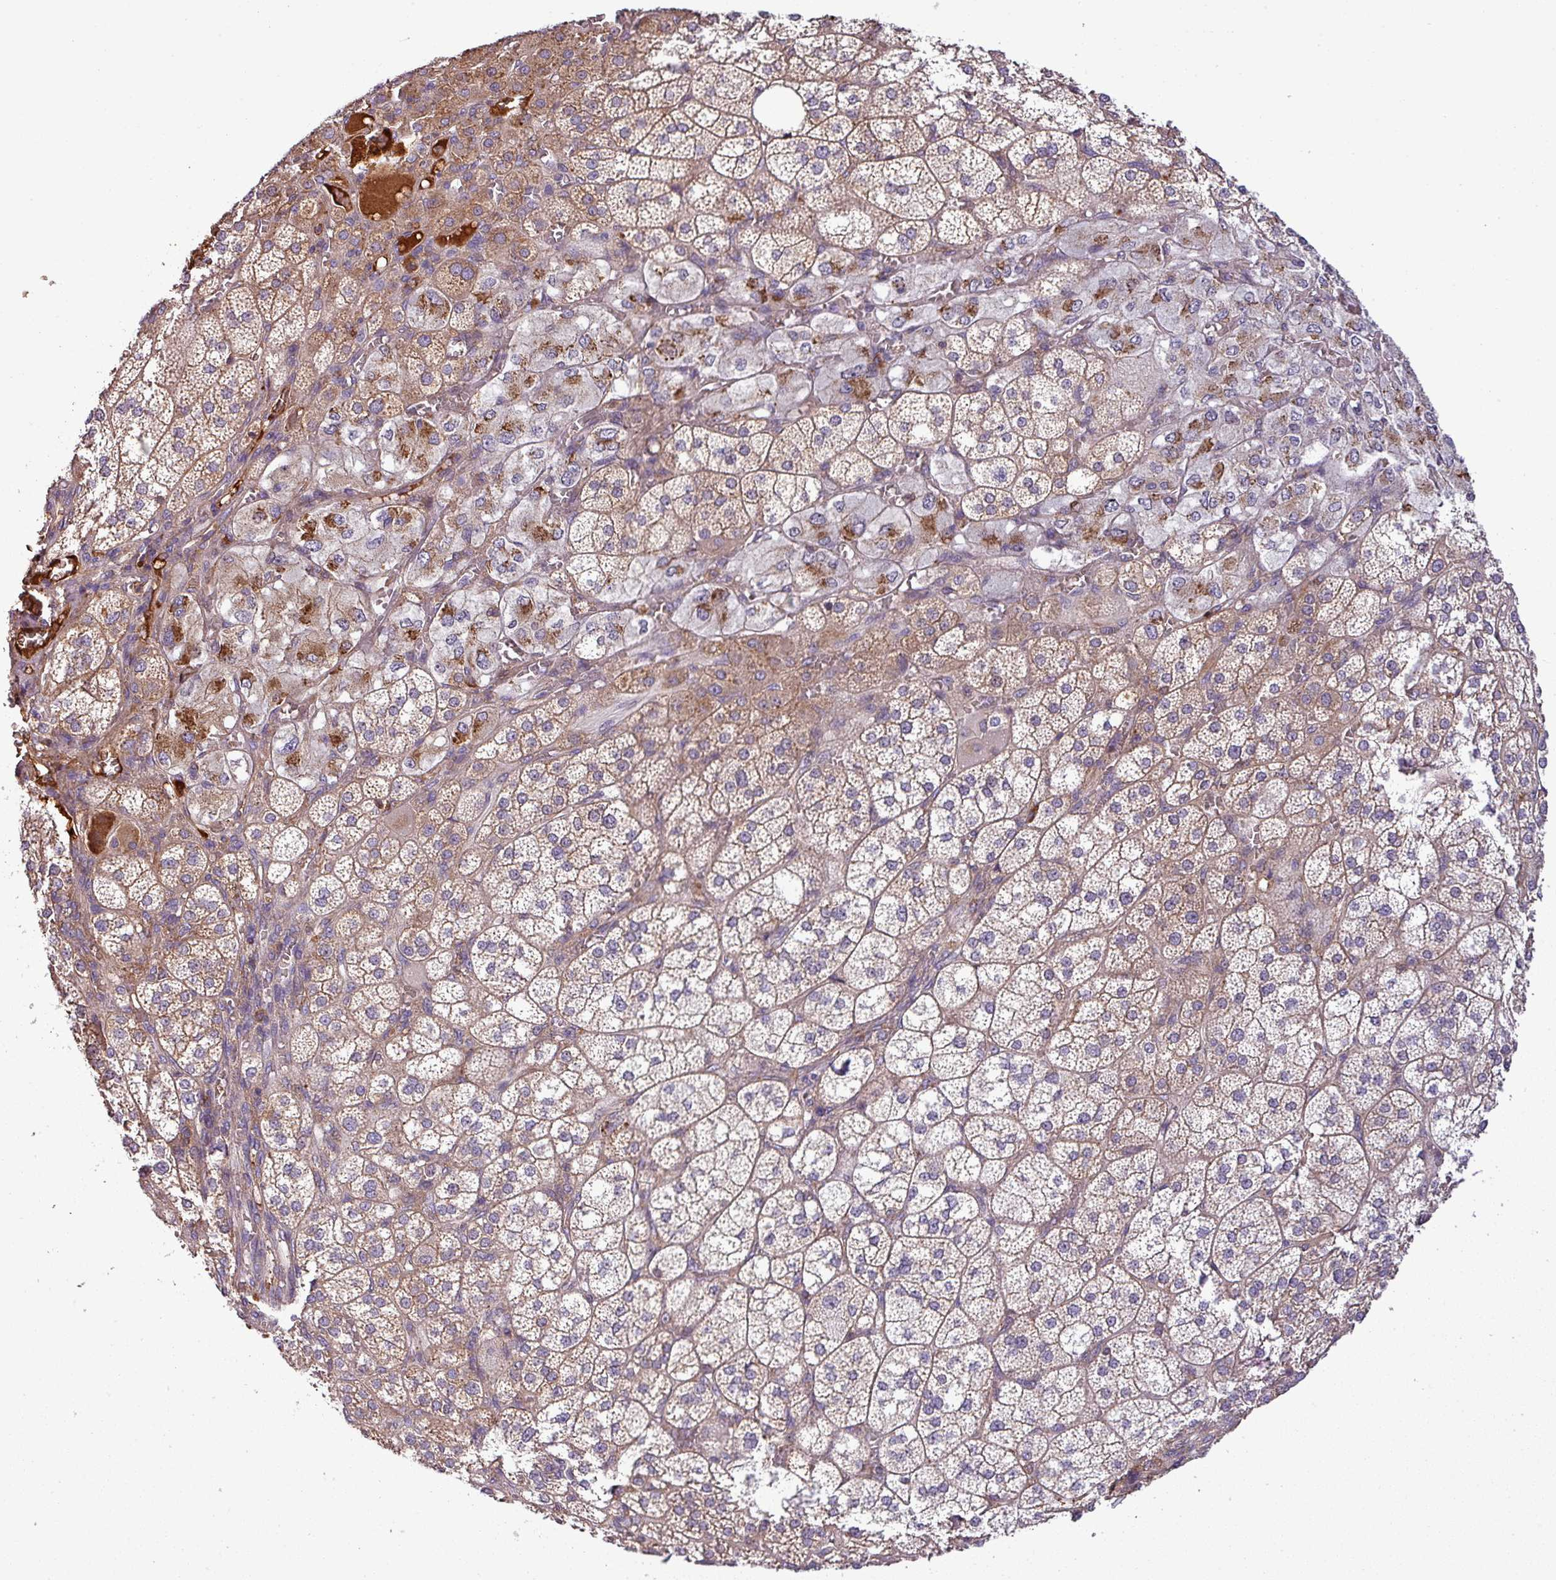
{"staining": {"intensity": "moderate", "quantity": ">75%", "location": "cytoplasmic/membranous"}, "tissue": "adrenal gland", "cell_type": "Glandular cells", "image_type": "normal", "snomed": [{"axis": "morphology", "description": "Normal tissue, NOS"}, {"axis": "topography", "description": "Adrenal gland"}], "caption": "Immunohistochemistry histopathology image of unremarkable adrenal gland: adrenal gland stained using IHC demonstrates medium levels of moderate protein expression localized specifically in the cytoplasmic/membranous of glandular cells, appearing as a cytoplasmic/membranous brown color.", "gene": "LRRC74B", "patient": {"sex": "female", "age": 60}}